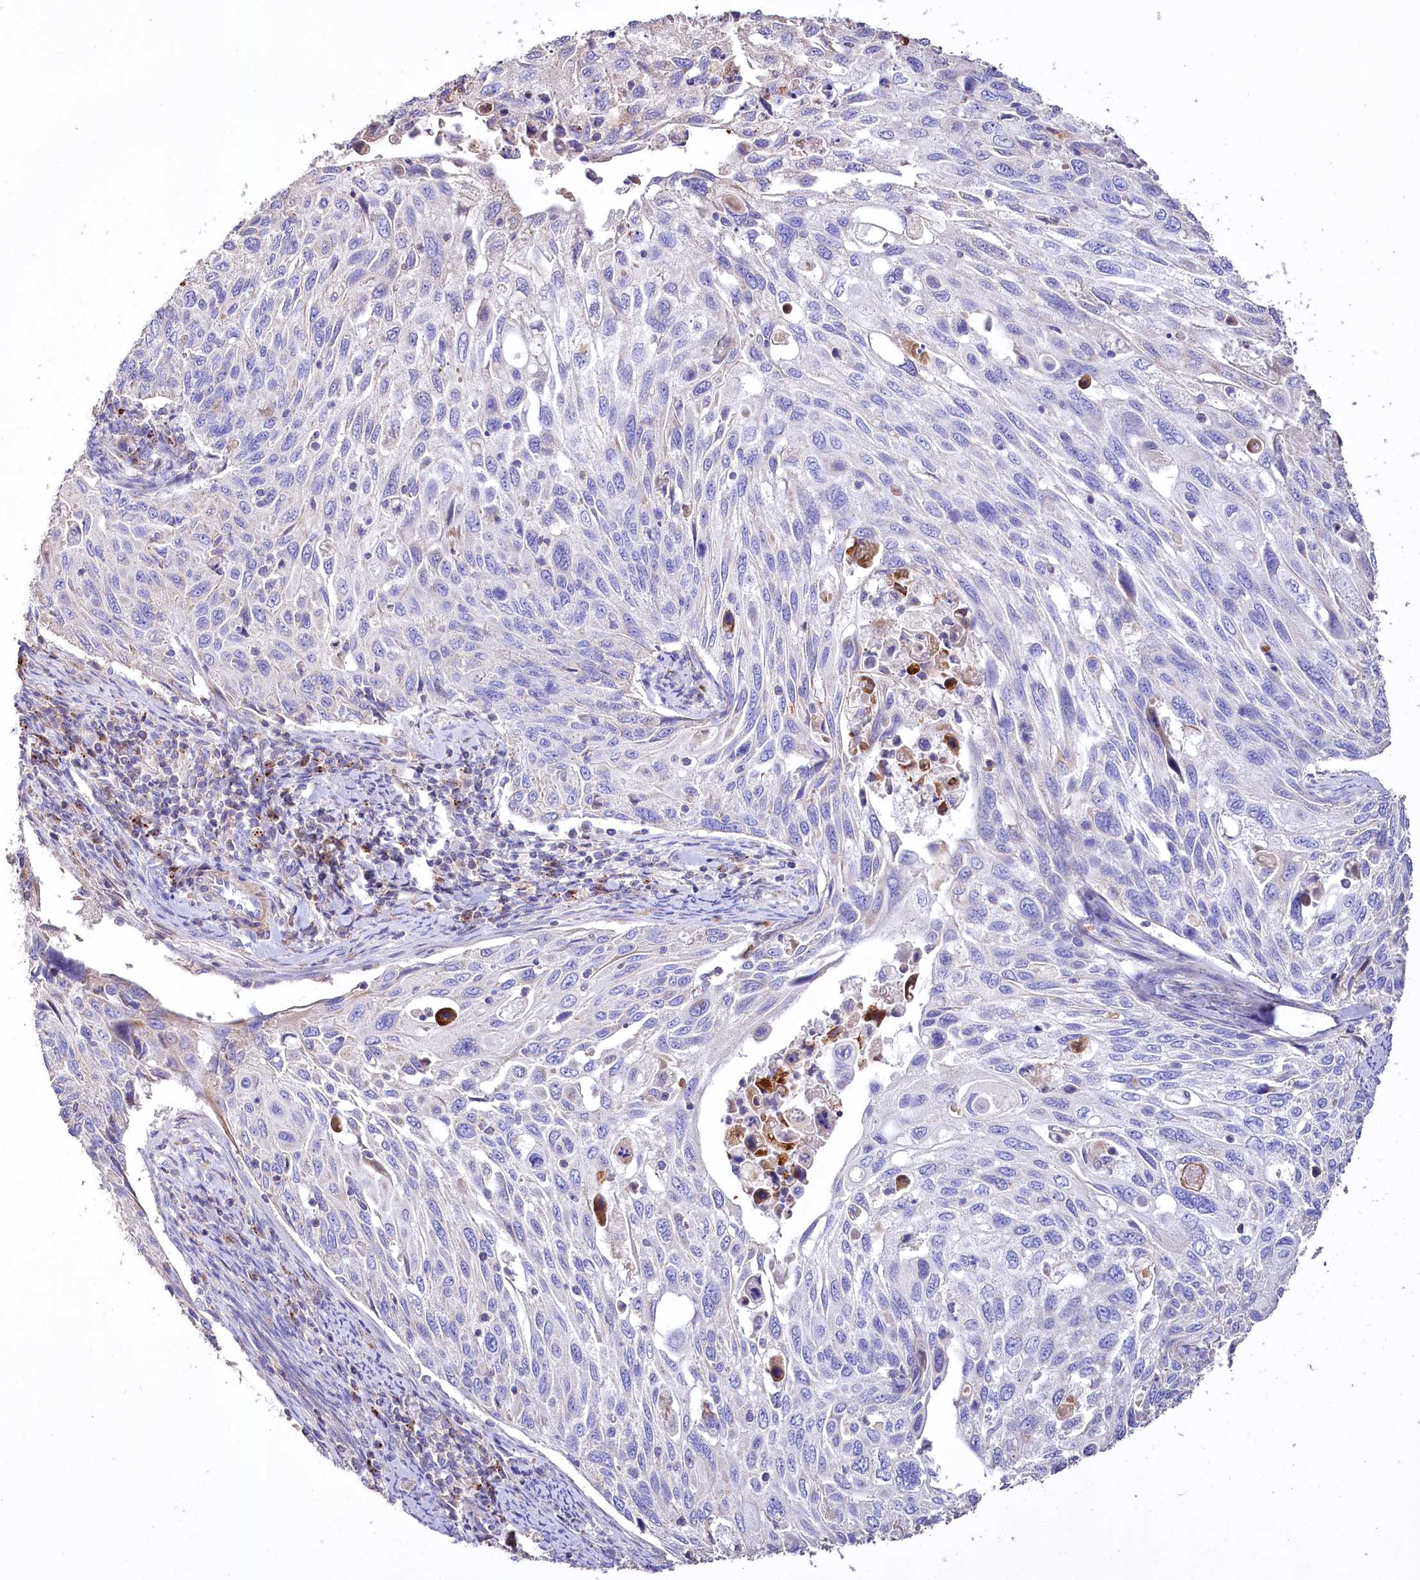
{"staining": {"intensity": "negative", "quantity": "none", "location": "none"}, "tissue": "cervical cancer", "cell_type": "Tumor cells", "image_type": "cancer", "snomed": [{"axis": "morphology", "description": "Squamous cell carcinoma, NOS"}, {"axis": "topography", "description": "Cervix"}], "caption": "High magnification brightfield microscopy of squamous cell carcinoma (cervical) stained with DAB (3,3'-diaminobenzidine) (brown) and counterstained with hematoxylin (blue): tumor cells show no significant staining.", "gene": "PTER", "patient": {"sex": "female", "age": 70}}